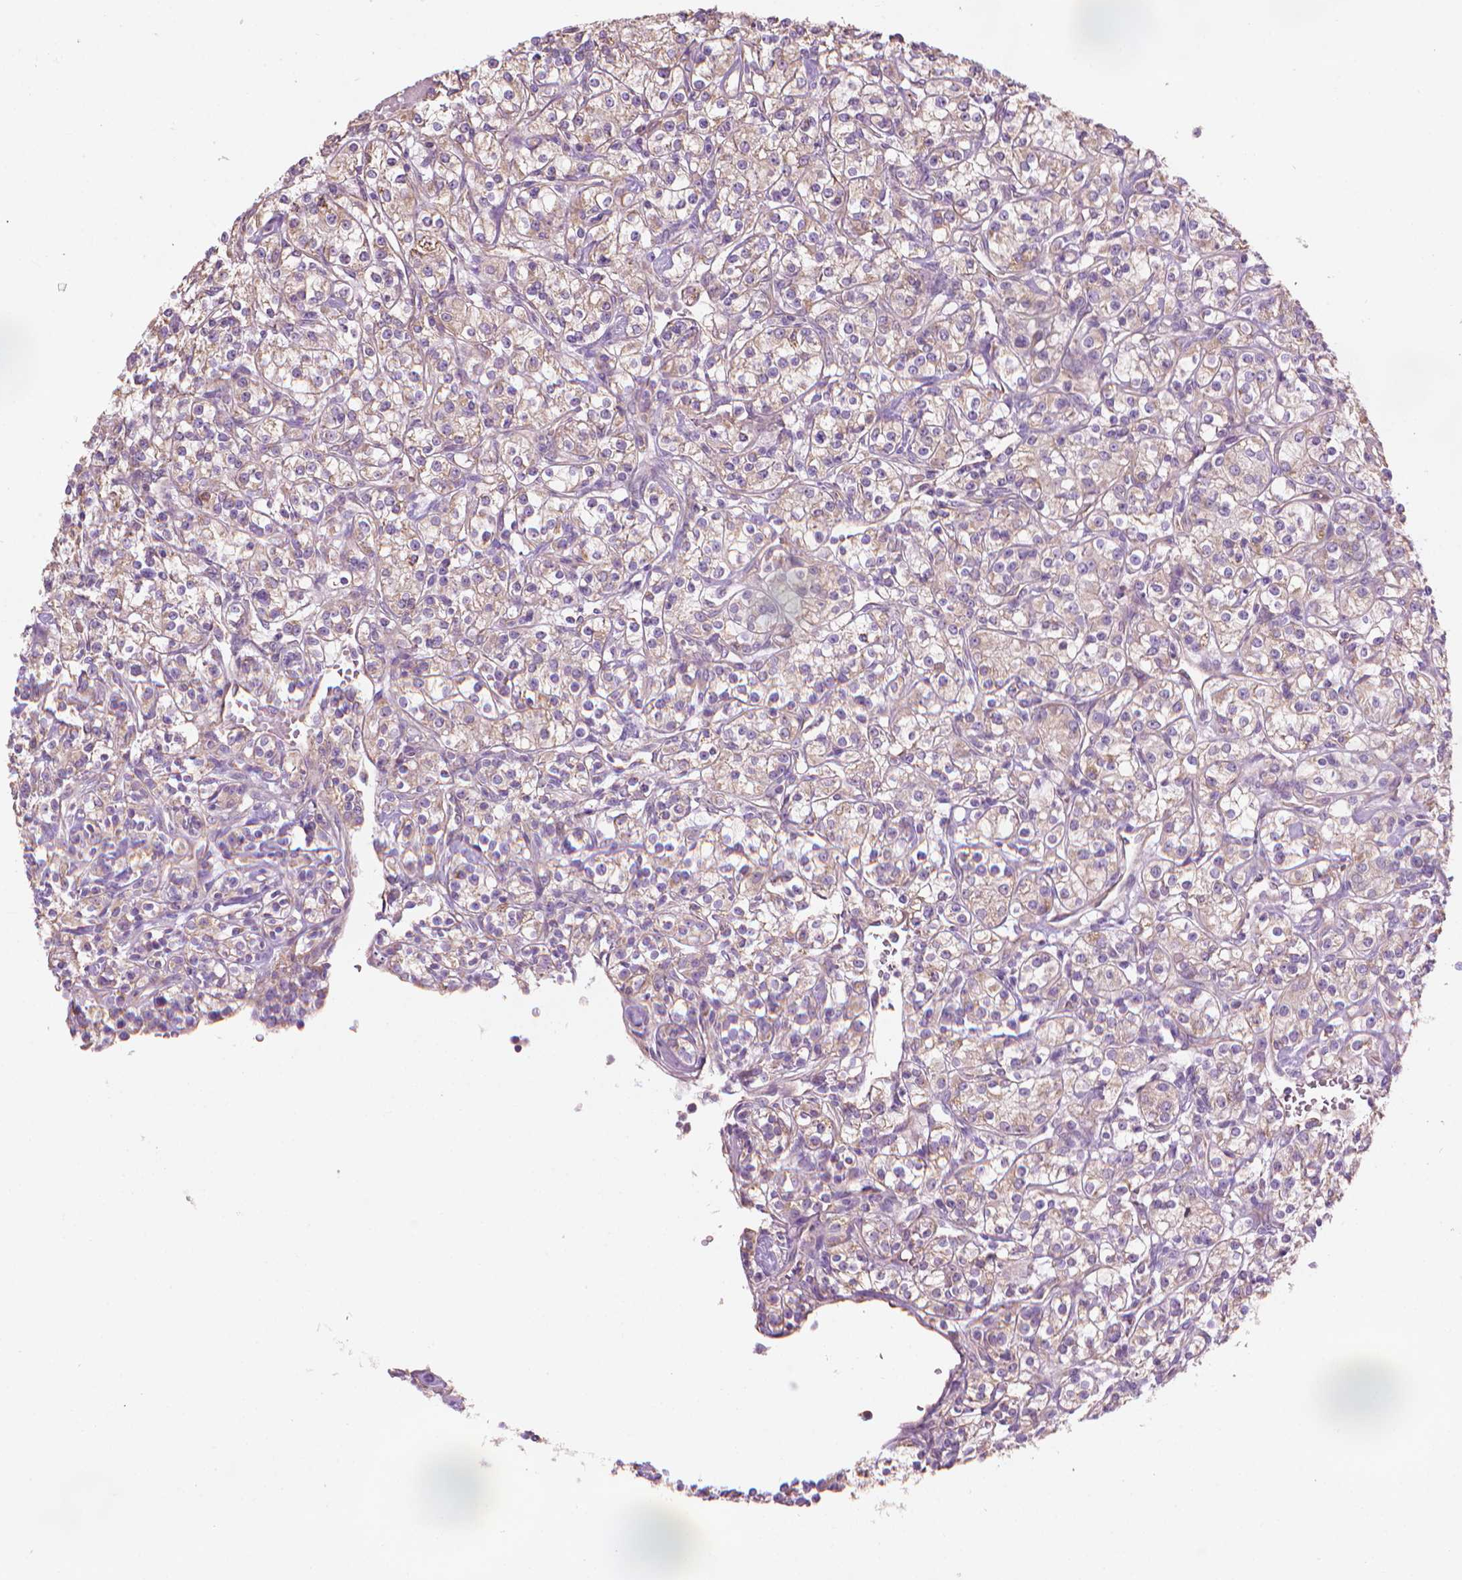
{"staining": {"intensity": "weak", "quantity": "25%-75%", "location": "cytoplasmic/membranous"}, "tissue": "renal cancer", "cell_type": "Tumor cells", "image_type": "cancer", "snomed": [{"axis": "morphology", "description": "Adenocarcinoma, NOS"}, {"axis": "topography", "description": "Kidney"}], "caption": "Brown immunohistochemical staining in human adenocarcinoma (renal) demonstrates weak cytoplasmic/membranous expression in approximately 25%-75% of tumor cells. The staining was performed using DAB (3,3'-diaminobenzidine), with brown indicating positive protein expression. Nuclei are stained blue with hematoxylin.", "gene": "TTC29", "patient": {"sex": "male", "age": 77}}